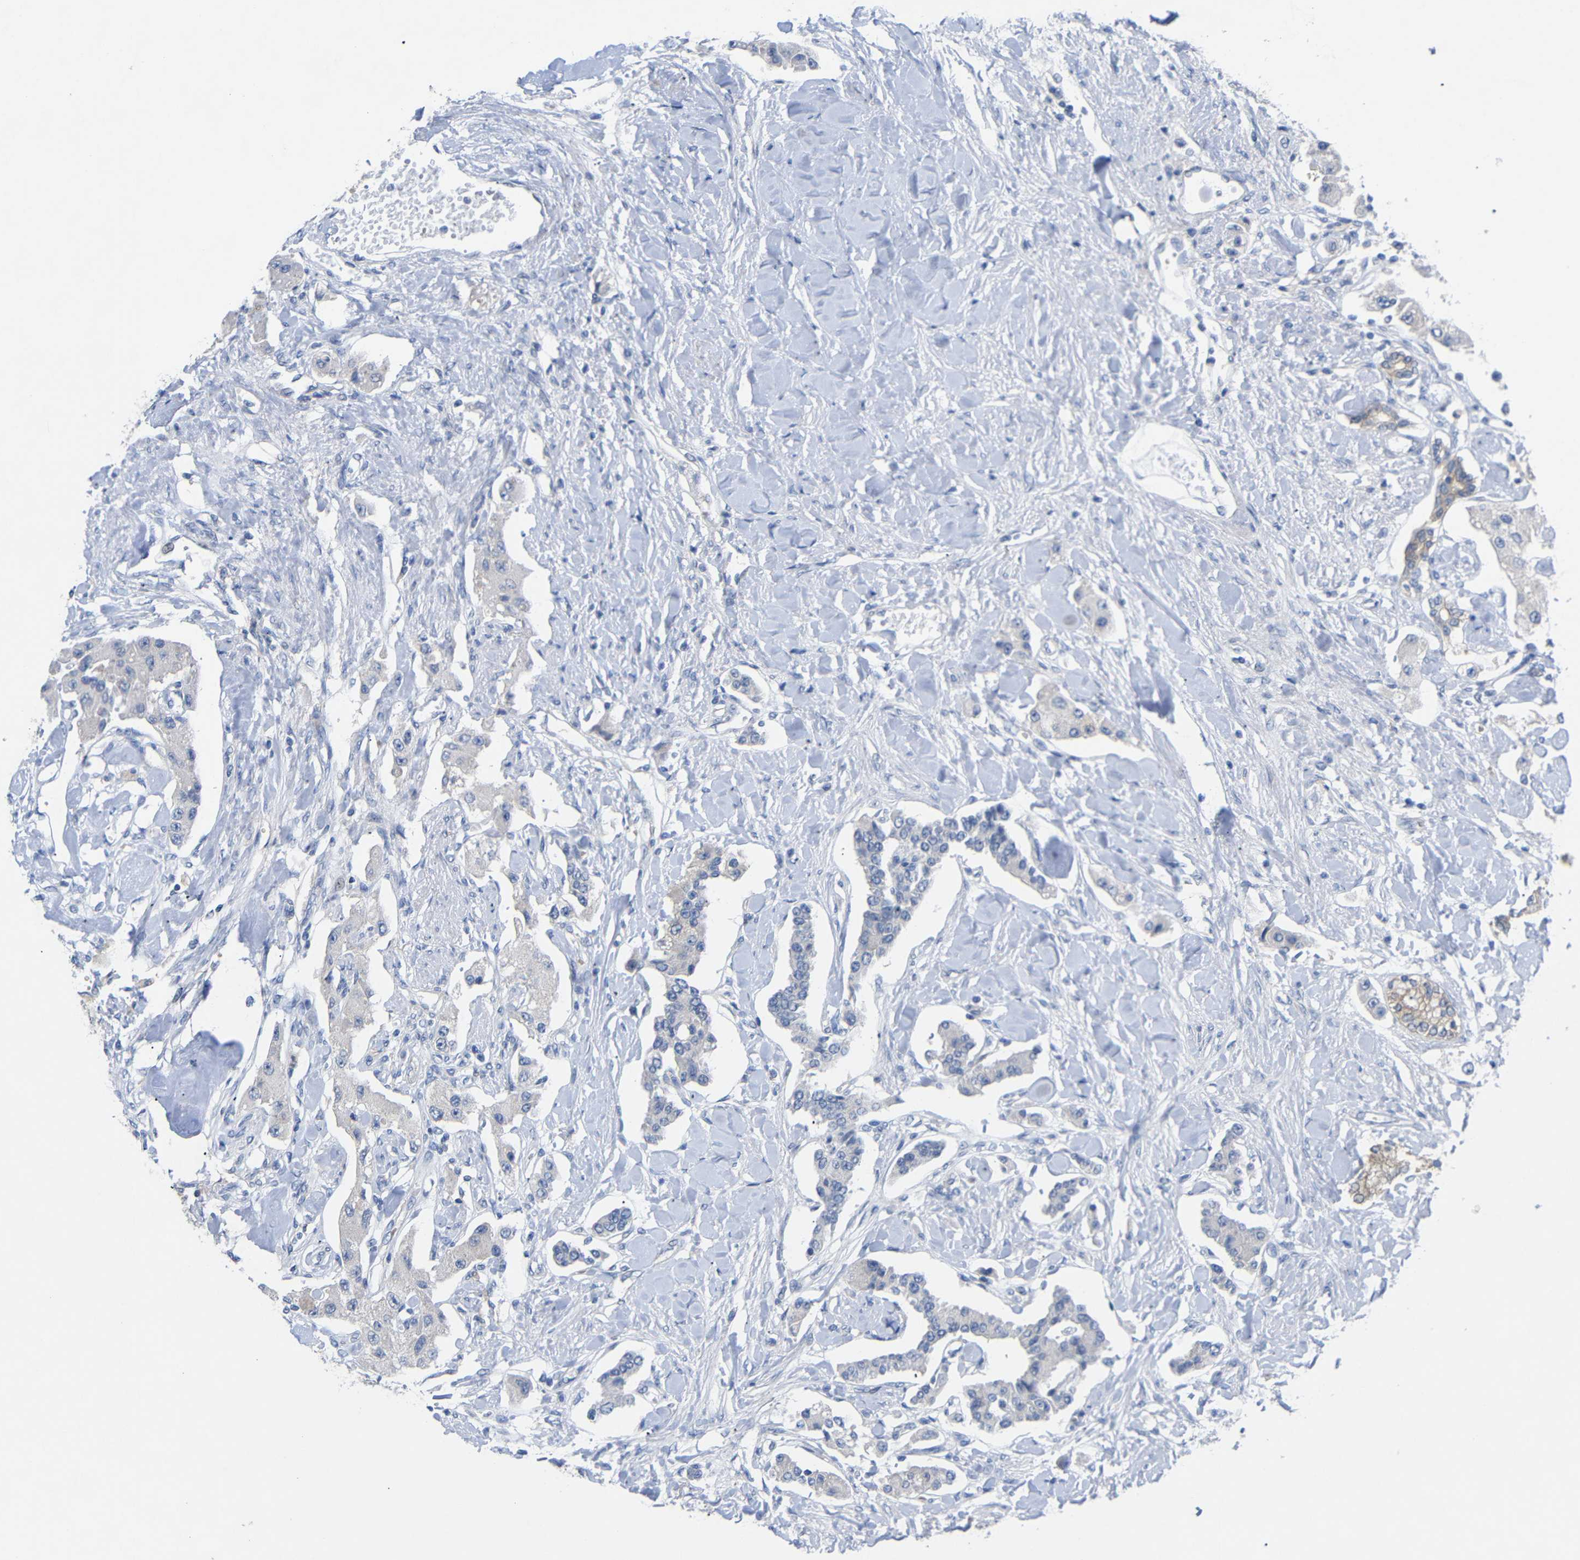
{"staining": {"intensity": "negative", "quantity": "none", "location": "none"}, "tissue": "carcinoid", "cell_type": "Tumor cells", "image_type": "cancer", "snomed": [{"axis": "morphology", "description": "Carcinoid, malignant, NOS"}, {"axis": "topography", "description": "Pancreas"}], "caption": "A micrograph of human malignant carcinoid is negative for staining in tumor cells. (DAB IHC with hematoxylin counter stain).", "gene": "CMTM1", "patient": {"sex": "male", "age": 41}}